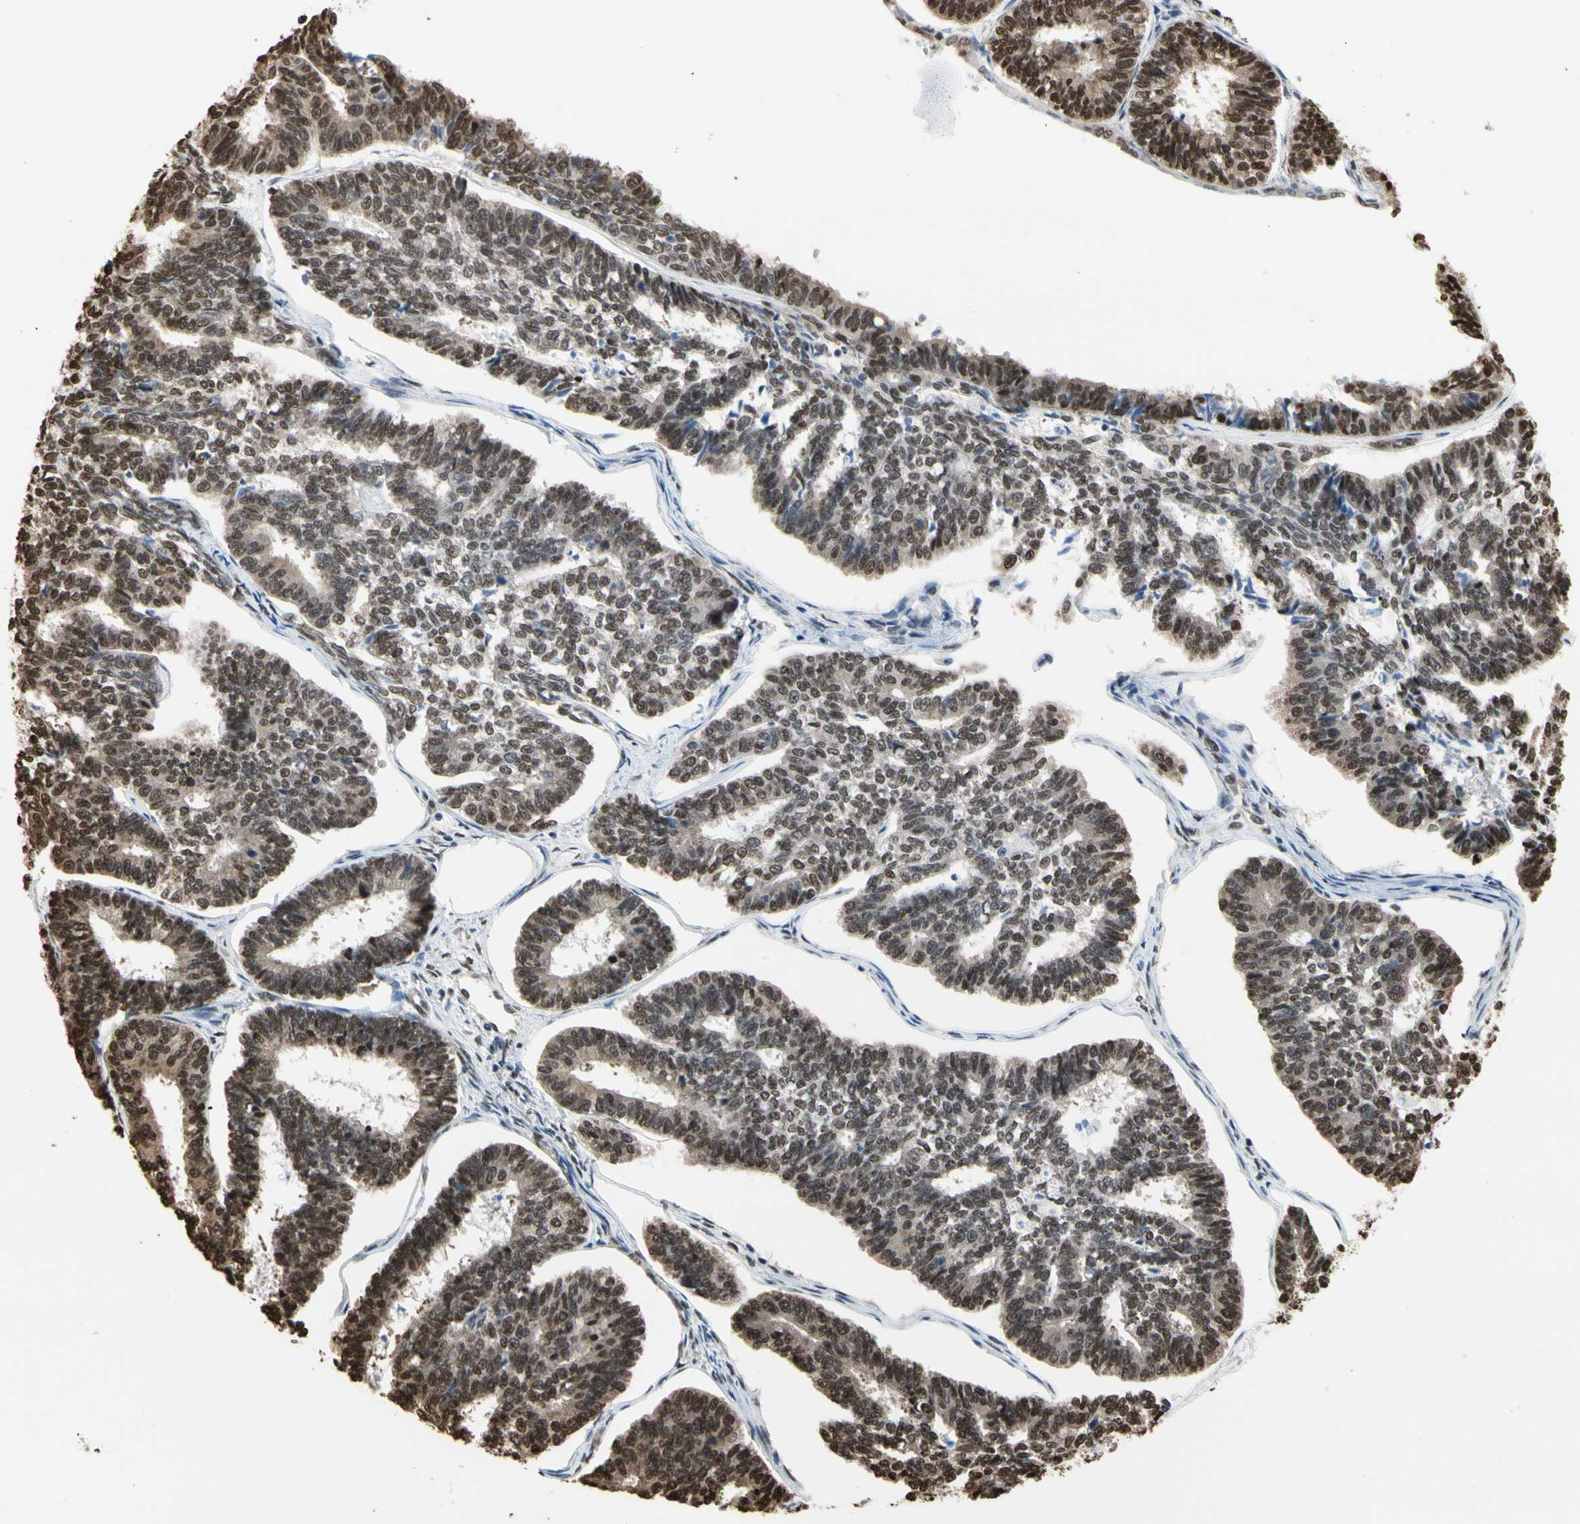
{"staining": {"intensity": "moderate", "quantity": "25%-75%", "location": "nuclear"}, "tissue": "endometrial cancer", "cell_type": "Tumor cells", "image_type": "cancer", "snomed": [{"axis": "morphology", "description": "Adenocarcinoma, NOS"}, {"axis": "topography", "description": "Endometrium"}], "caption": "A medium amount of moderate nuclear staining is present in about 25%-75% of tumor cells in endometrial adenocarcinoma tissue.", "gene": "HNRNPK", "patient": {"sex": "female", "age": 70}}